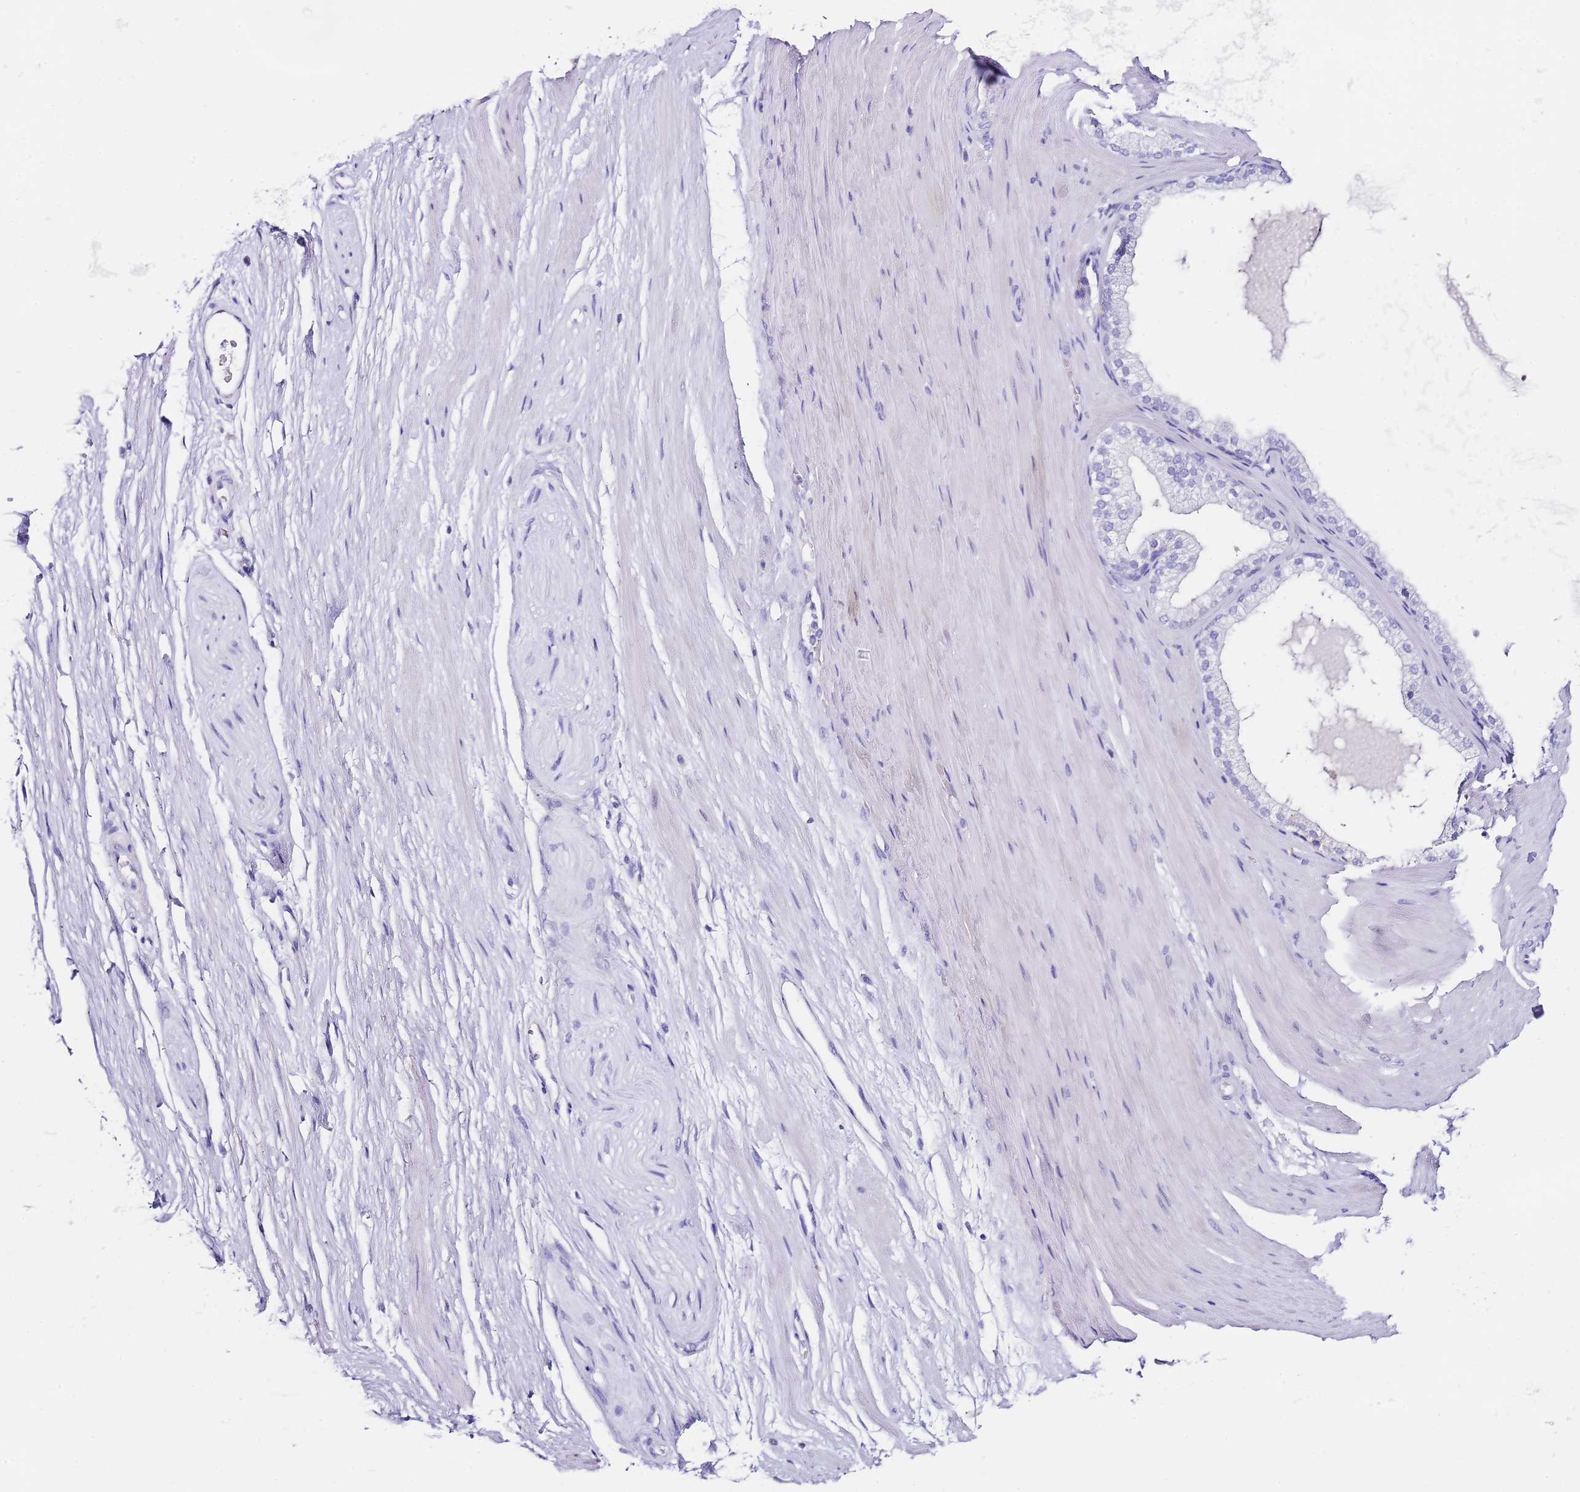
{"staining": {"intensity": "negative", "quantity": "none", "location": "none"}, "tissue": "adipose tissue", "cell_type": "Adipocytes", "image_type": "normal", "snomed": [{"axis": "morphology", "description": "Normal tissue, NOS"}, {"axis": "morphology", "description": "Adenocarcinoma, Low grade"}, {"axis": "topography", "description": "Prostate"}, {"axis": "topography", "description": "Peripheral nerve tissue"}], "caption": "Immunohistochemistry (IHC) histopathology image of normal adipose tissue: human adipose tissue stained with DAB shows no significant protein positivity in adipocytes. (DAB (3,3'-diaminobenzidine) immunohistochemistry visualized using brightfield microscopy, high magnification).", "gene": "PTBP2", "patient": {"sex": "male", "age": 63}}